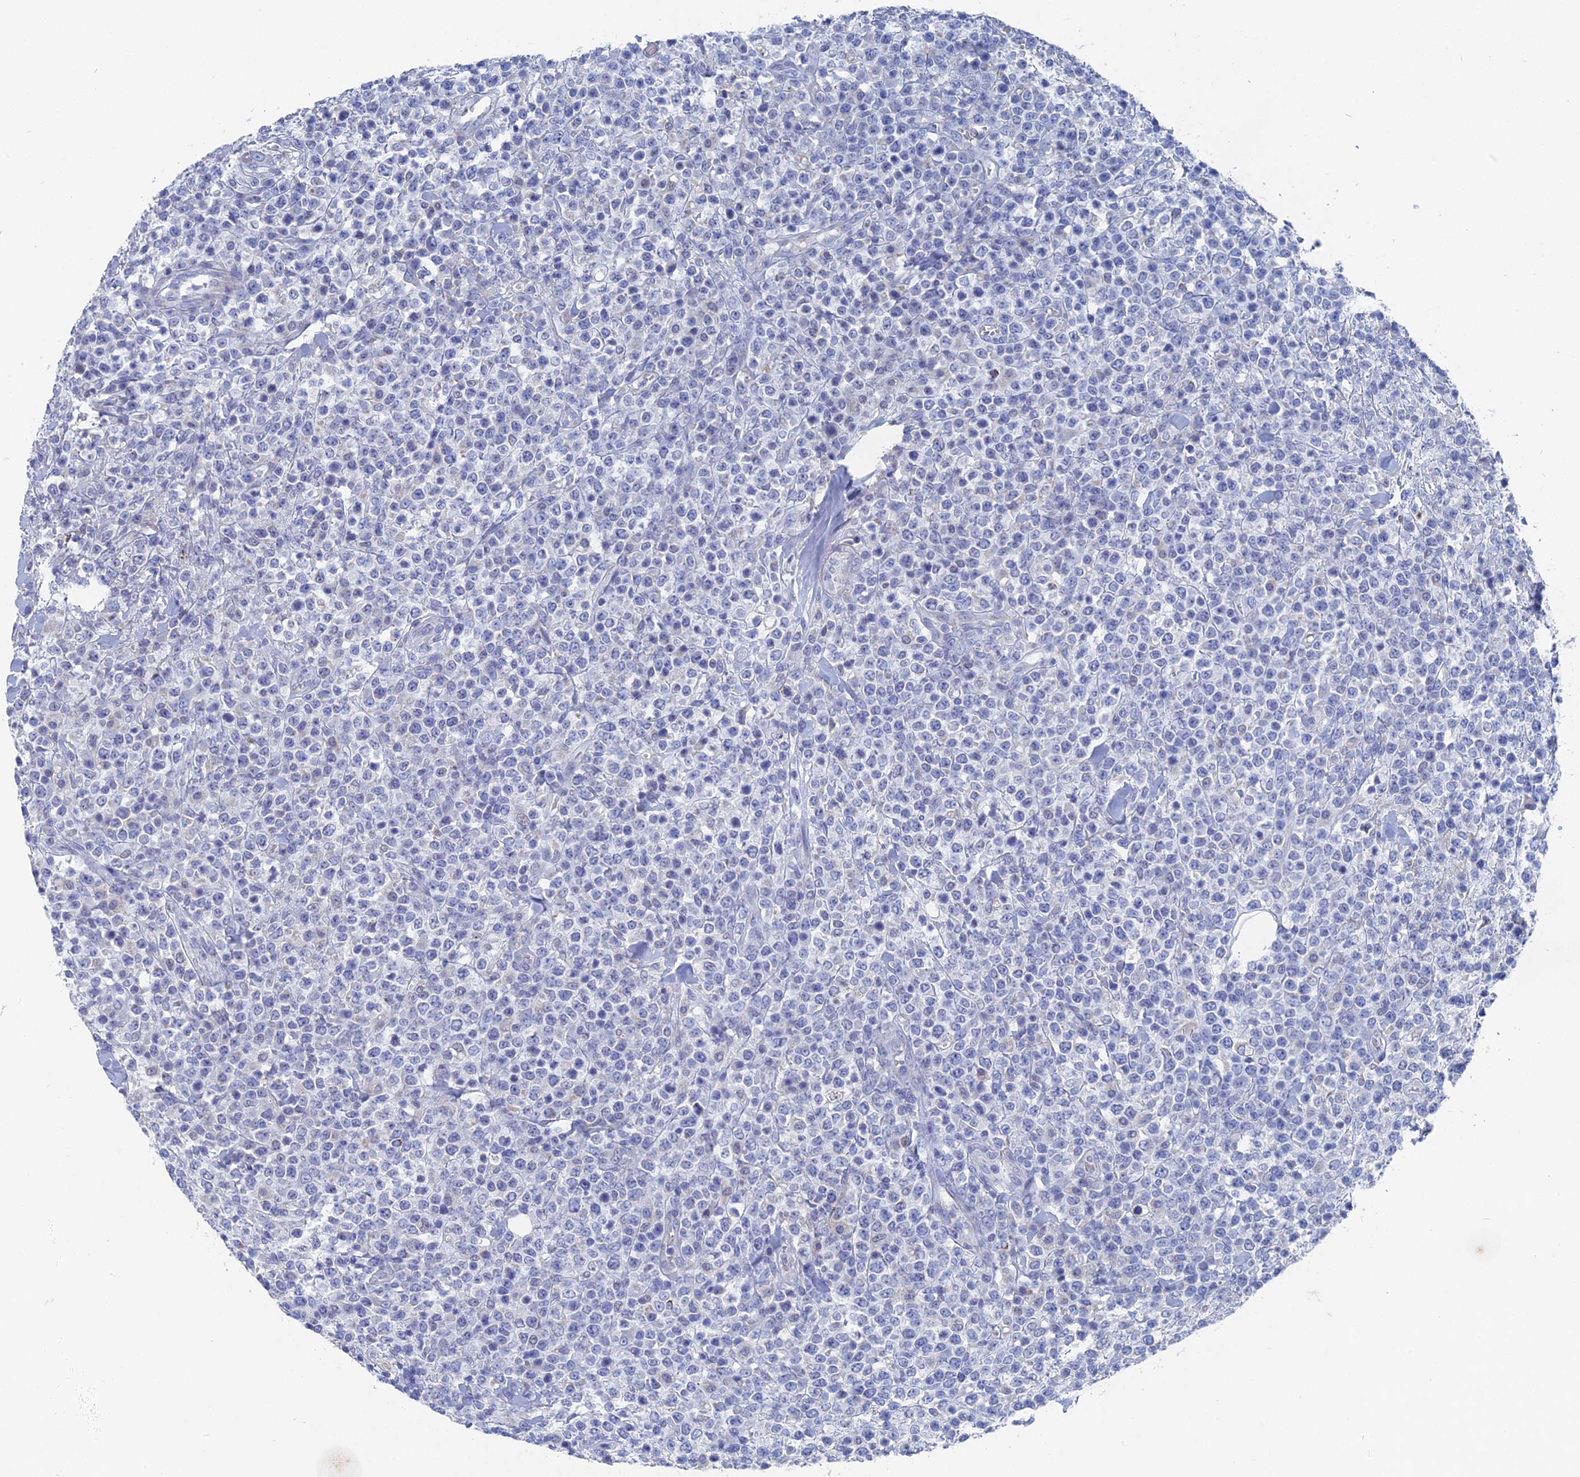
{"staining": {"intensity": "negative", "quantity": "none", "location": "none"}, "tissue": "lymphoma", "cell_type": "Tumor cells", "image_type": "cancer", "snomed": [{"axis": "morphology", "description": "Malignant lymphoma, non-Hodgkin's type, High grade"}, {"axis": "topography", "description": "Colon"}], "caption": "Protein analysis of lymphoma demonstrates no significant staining in tumor cells.", "gene": "HIGD1A", "patient": {"sex": "female", "age": 53}}